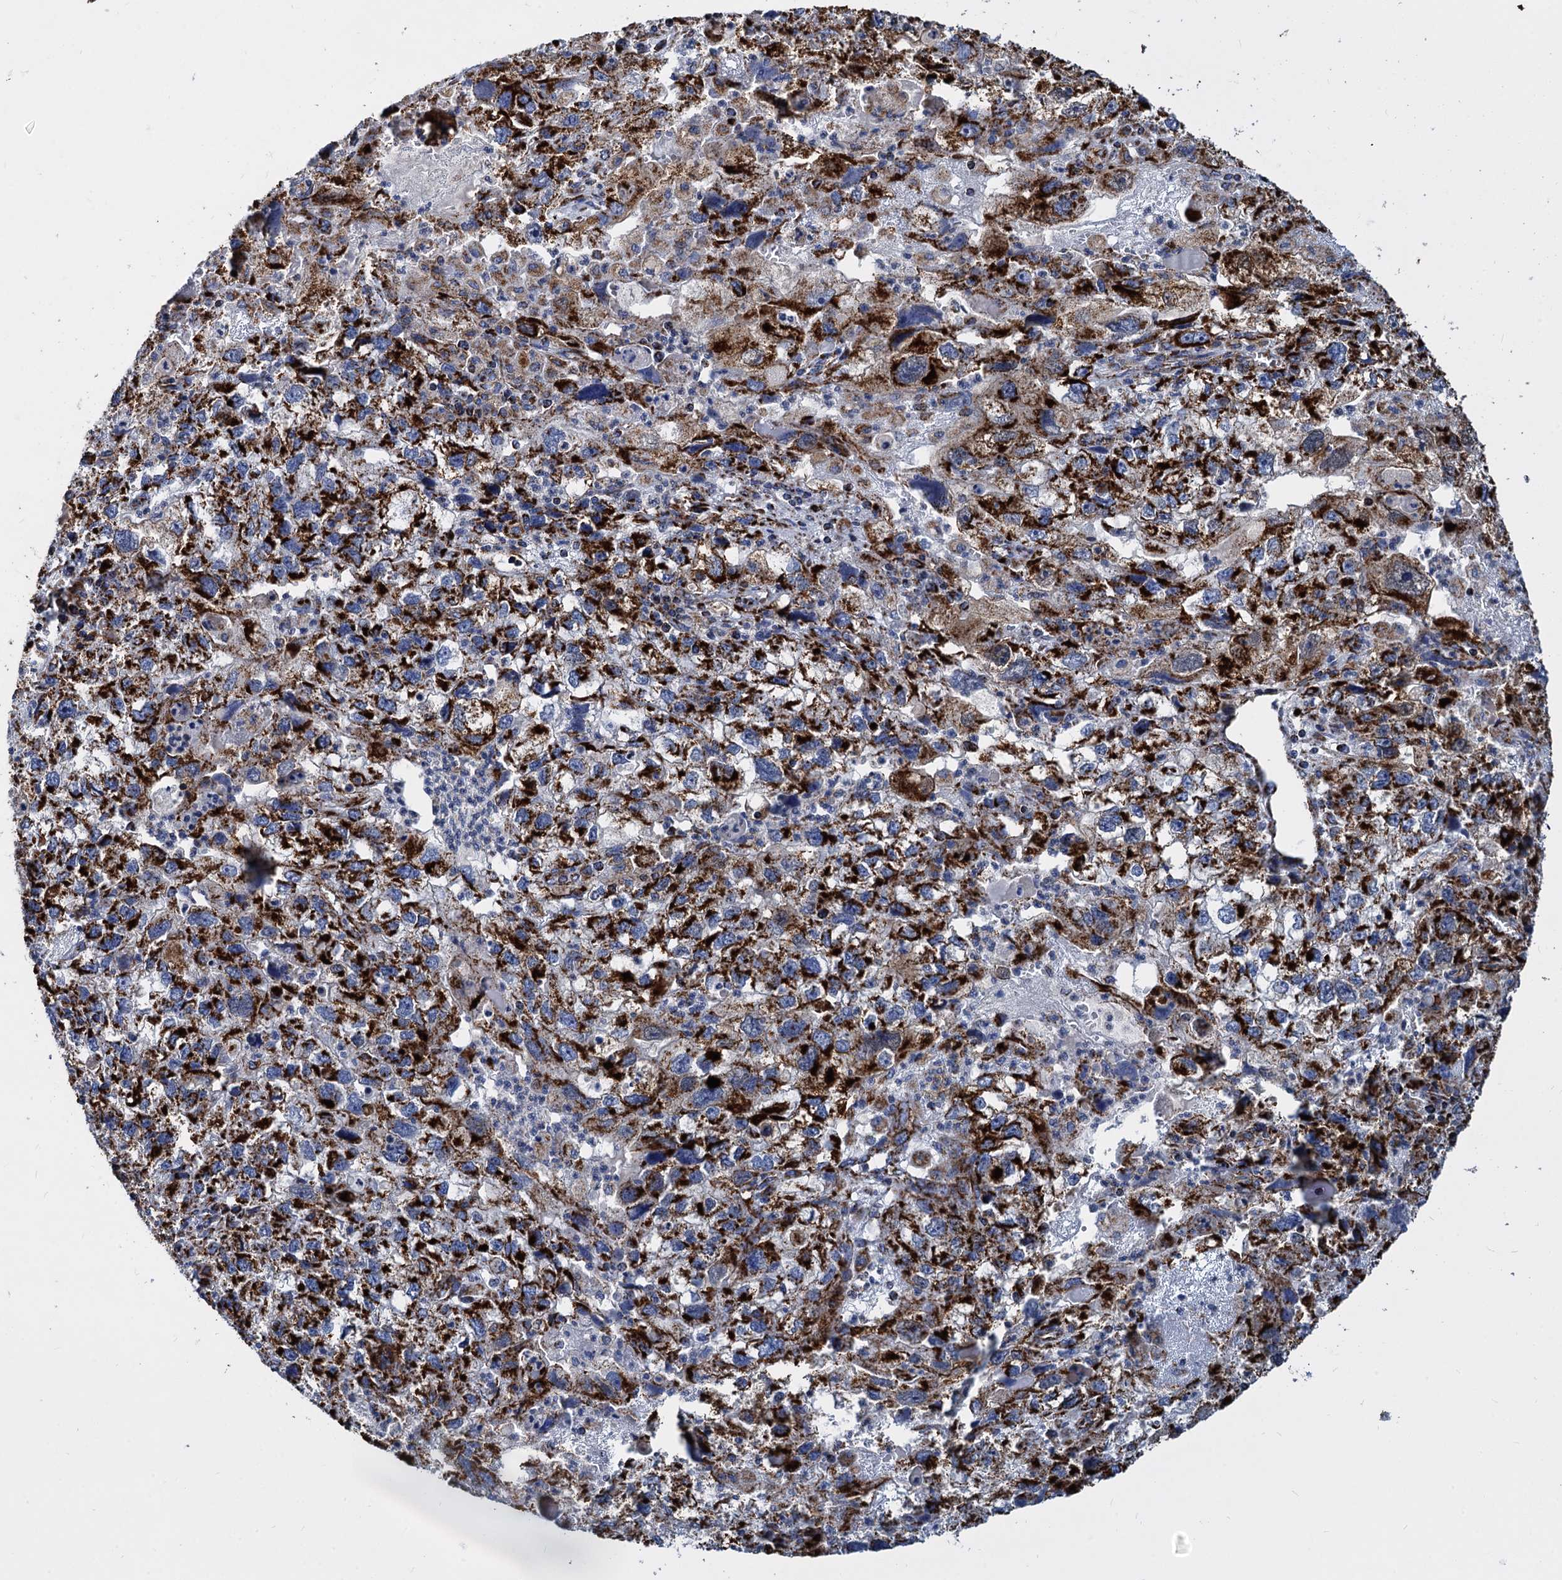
{"staining": {"intensity": "strong", "quantity": ">75%", "location": "cytoplasmic/membranous"}, "tissue": "endometrial cancer", "cell_type": "Tumor cells", "image_type": "cancer", "snomed": [{"axis": "morphology", "description": "Adenocarcinoma, NOS"}, {"axis": "topography", "description": "Endometrium"}], "caption": "Immunohistochemical staining of adenocarcinoma (endometrial) shows high levels of strong cytoplasmic/membranous staining in about >75% of tumor cells.", "gene": "TIMM10", "patient": {"sex": "female", "age": 49}}